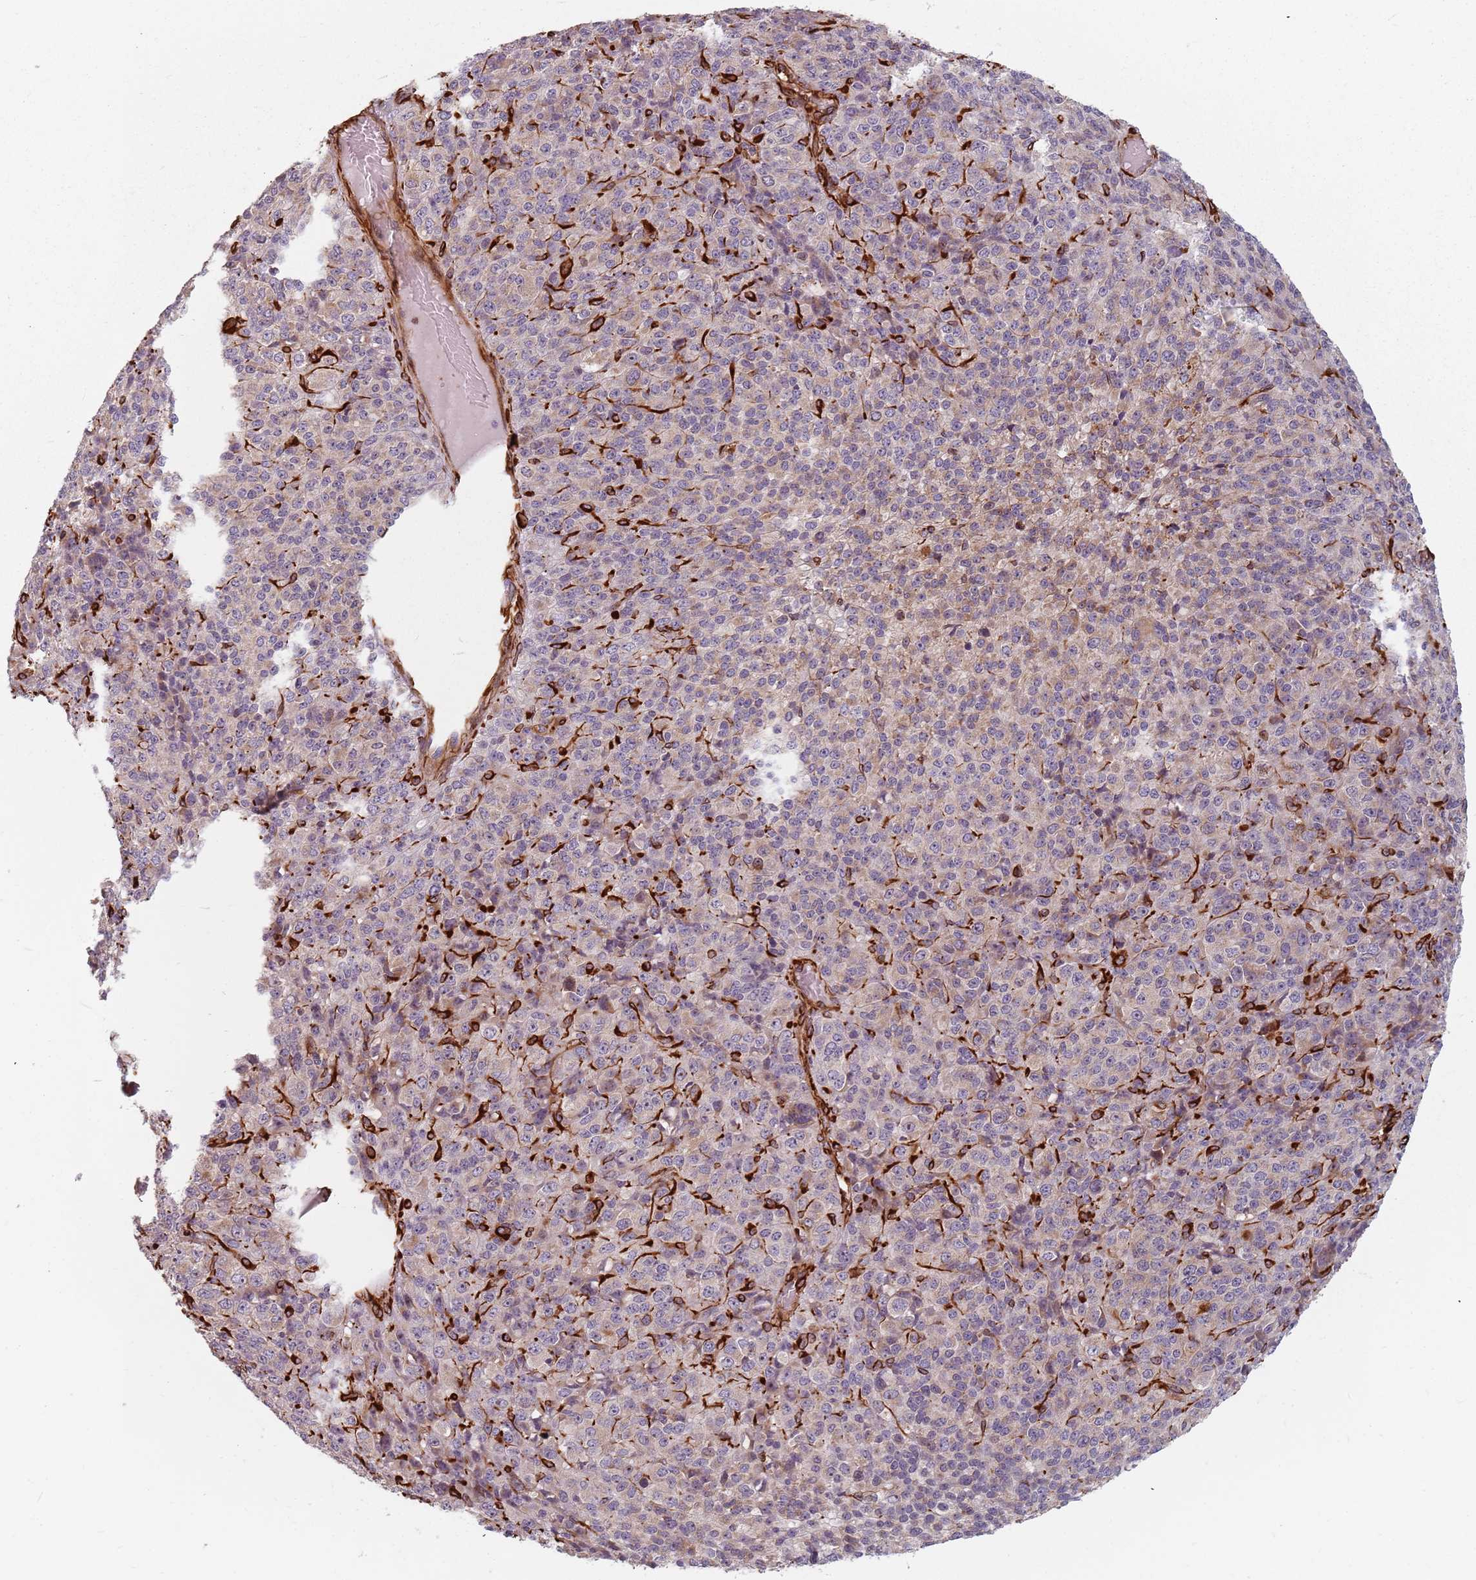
{"staining": {"intensity": "weak", "quantity": ">75%", "location": "cytoplasmic/membranous"}, "tissue": "melanoma", "cell_type": "Tumor cells", "image_type": "cancer", "snomed": [{"axis": "morphology", "description": "Malignant melanoma, Metastatic site"}, {"axis": "topography", "description": "Brain"}], "caption": "Protein expression analysis of malignant melanoma (metastatic site) exhibits weak cytoplasmic/membranous staining in approximately >75% of tumor cells. The protein of interest is shown in brown color, while the nuclei are stained blue.", "gene": "GAS2L3", "patient": {"sex": "female", "age": 56}}